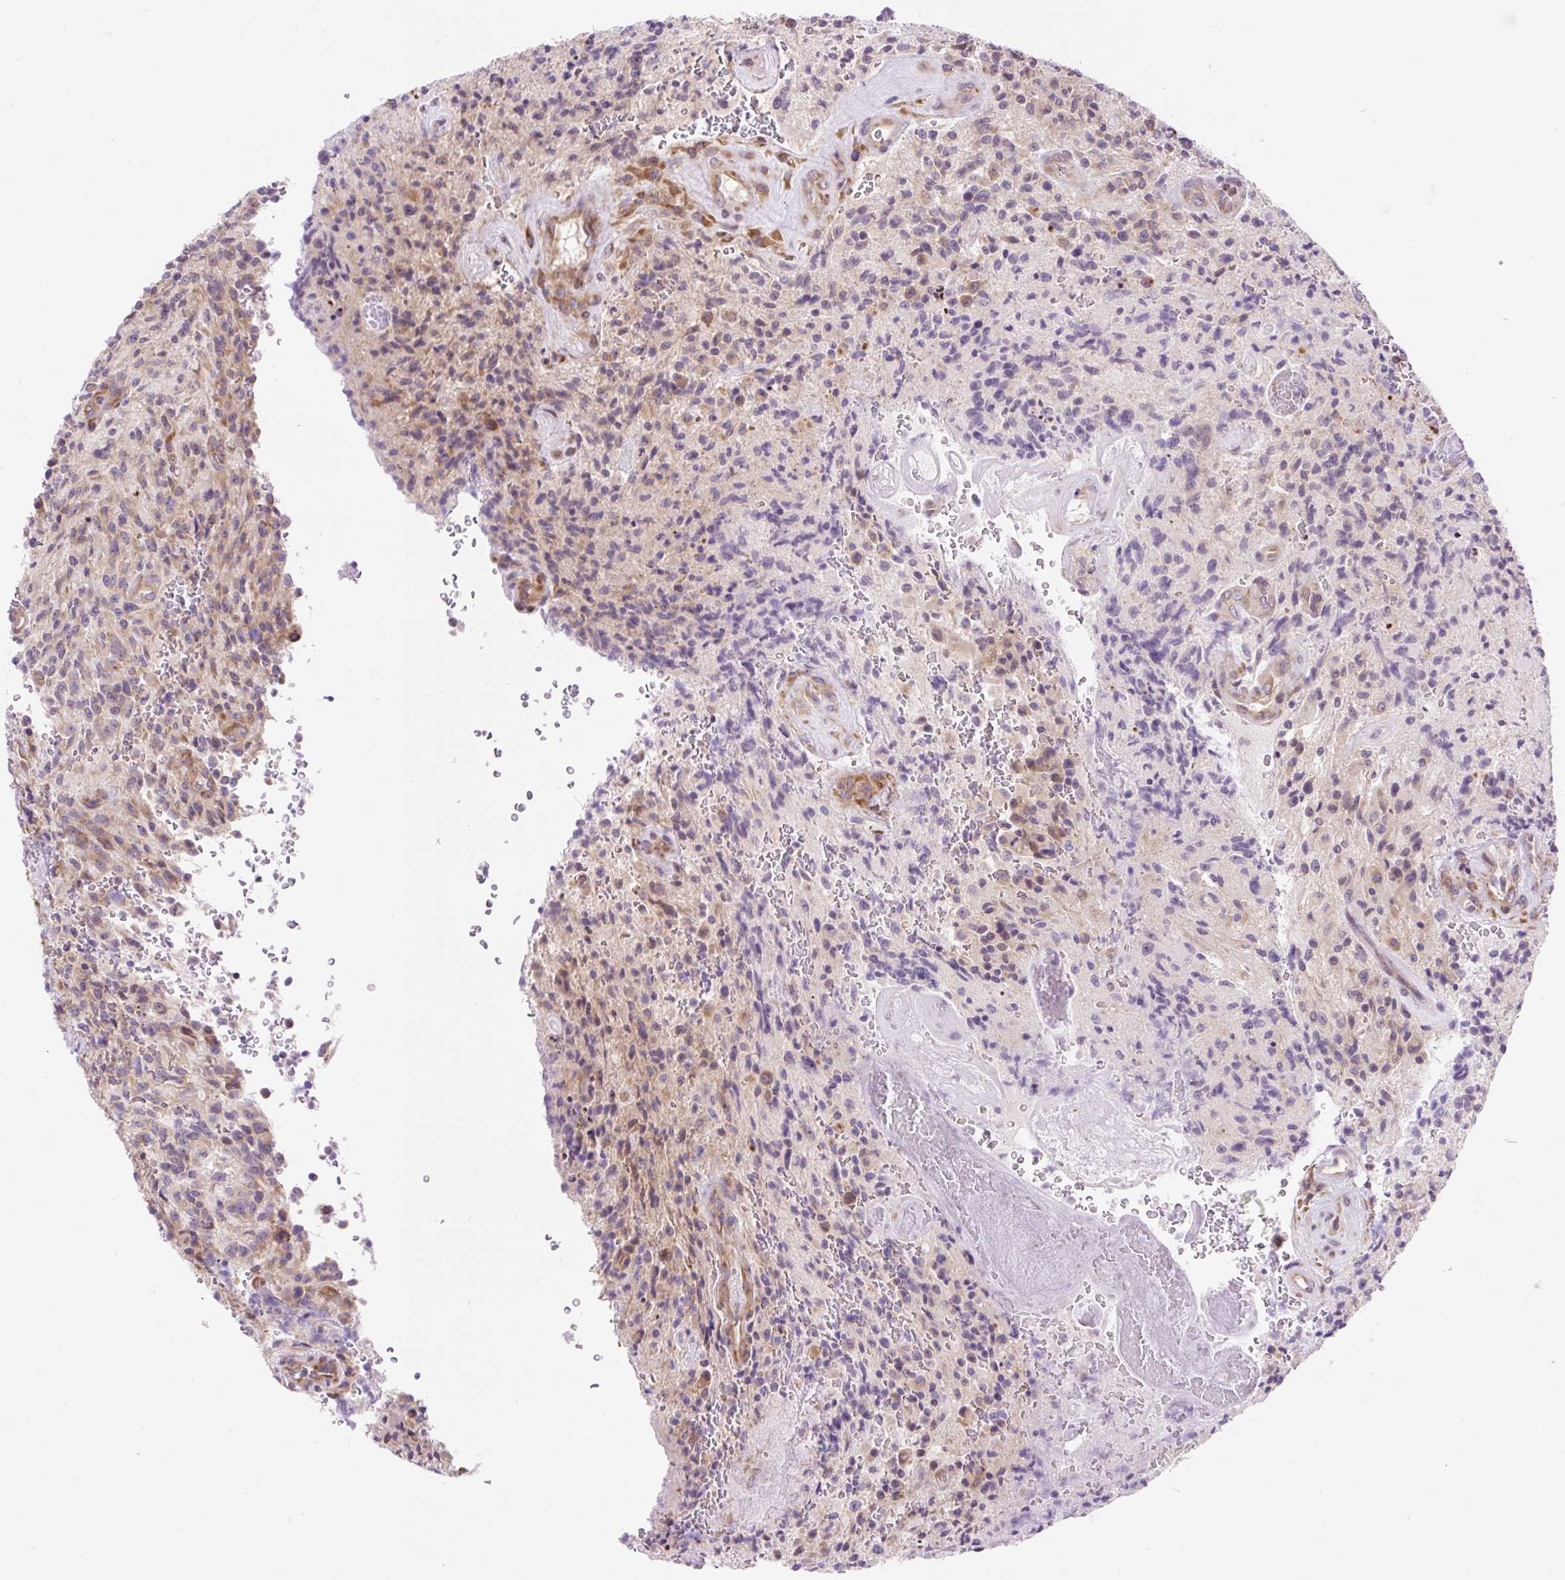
{"staining": {"intensity": "moderate", "quantity": "<25%", "location": "cytoplasmic/membranous"}, "tissue": "glioma", "cell_type": "Tumor cells", "image_type": "cancer", "snomed": [{"axis": "morphology", "description": "Normal tissue, NOS"}, {"axis": "morphology", "description": "Glioma, malignant, High grade"}, {"axis": "topography", "description": "Cerebral cortex"}], "caption": "Immunohistochemical staining of glioma reveals low levels of moderate cytoplasmic/membranous protein positivity in about <25% of tumor cells. (Stains: DAB (3,3'-diaminobenzidine) in brown, nuclei in blue, Microscopy: brightfield microscopy at high magnification).", "gene": "GPR45", "patient": {"sex": "male", "age": 56}}